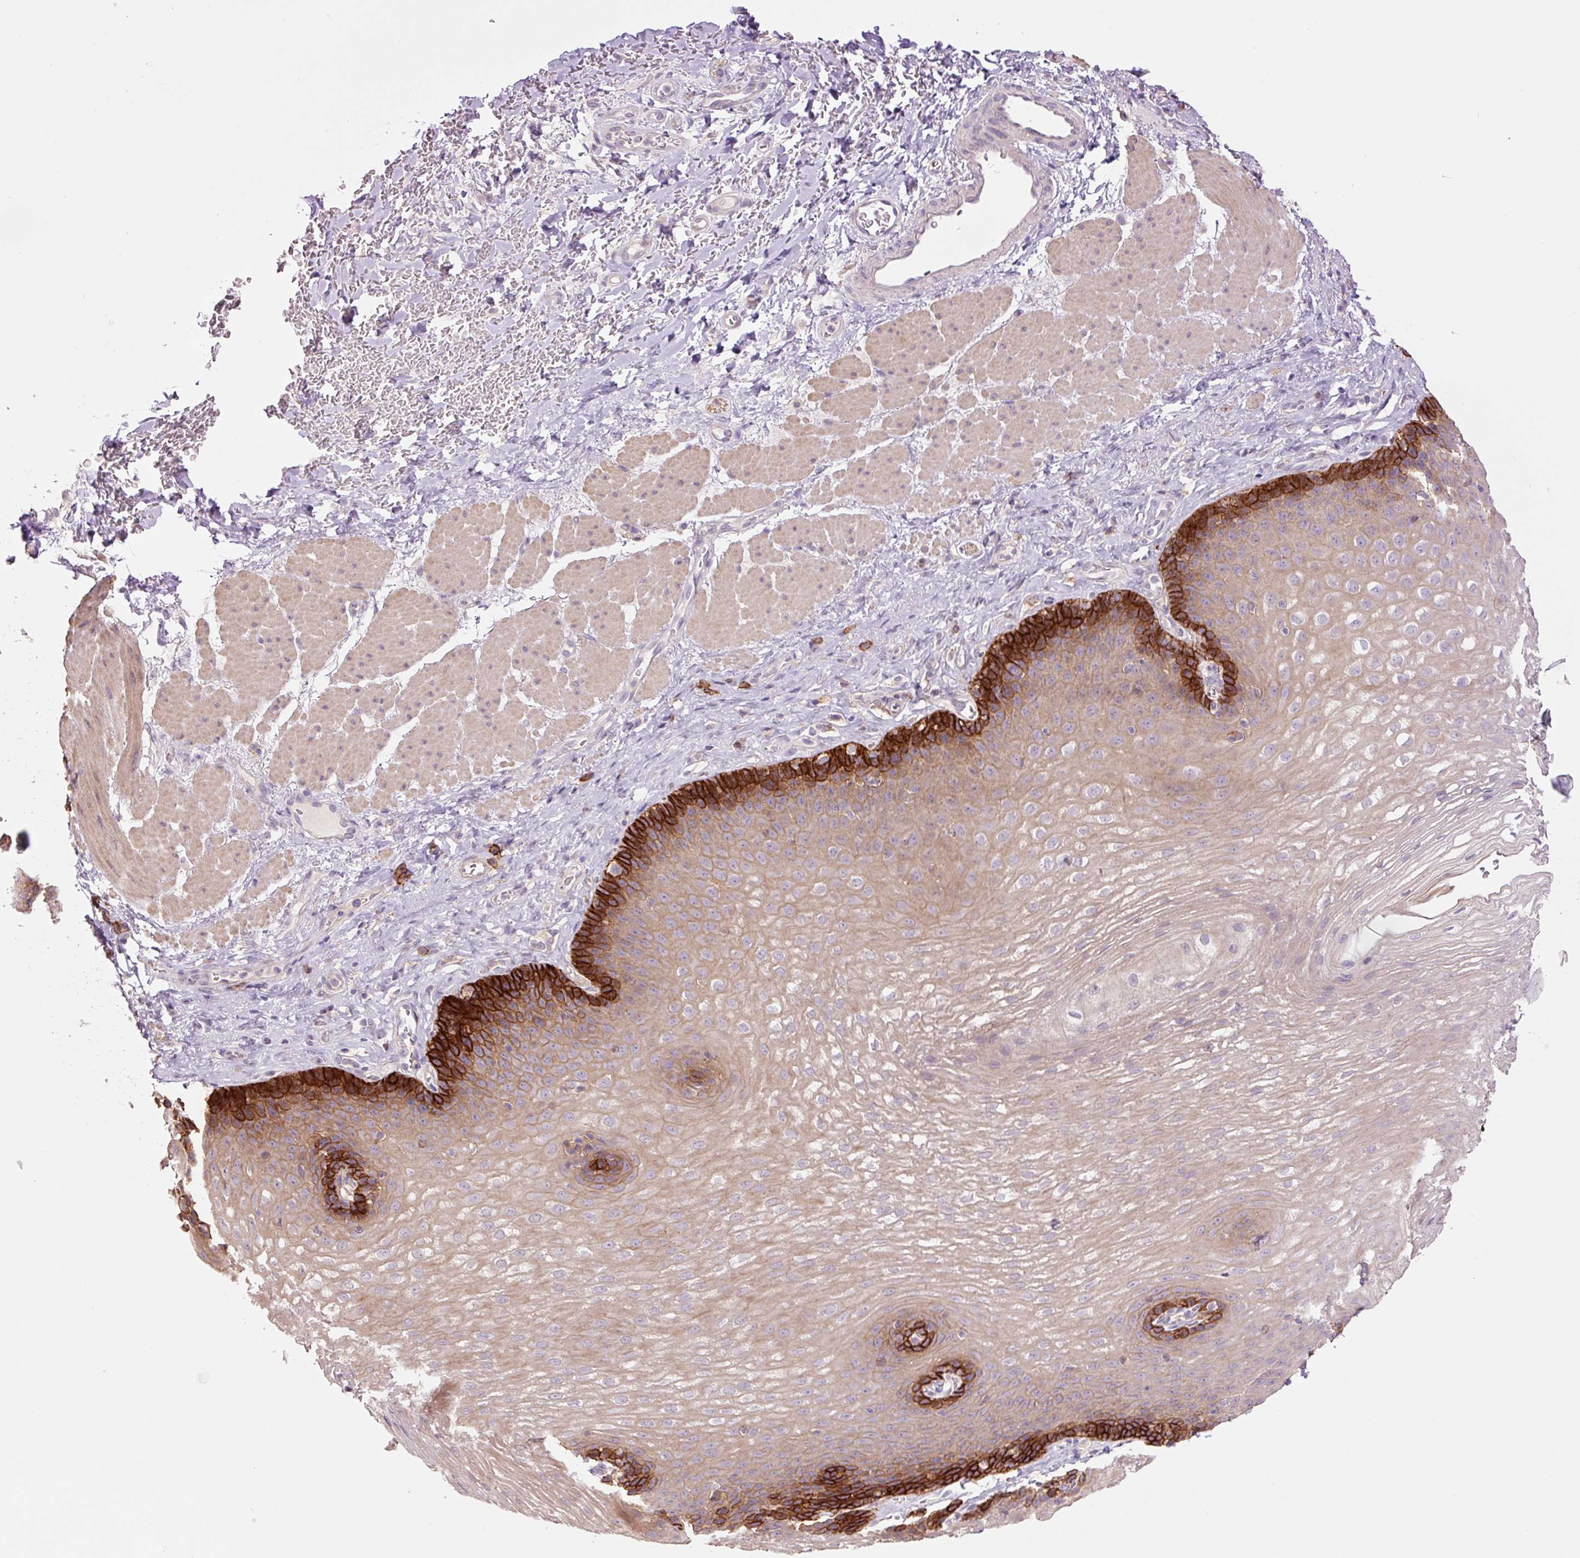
{"staining": {"intensity": "strong", "quantity": "25%-75%", "location": "cytoplasmic/membranous"}, "tissue": "esophagus", "cell_type": "Squamous epithelial cells", "image_type": "normal", "snomed": [{"axis": "morphology", "description": "Normal tissue, NOS"}, {"axis": "topography", "description": "Esophagus"}], "caption": "IHC staining of benign esophagus, which displays high levels of strong cytoplasmic/membranous staining in approximately 25%-75% of squamous epithelial cells indicating strong cytoplasmic/membranous protein positivity. The staining was performed using DAB (3,3'-diaminobenzidine) (brown) for protein detection and nuclei were counterstained in hematoxylin (blue).", "gene": "SLC1A4", "patient": {"sex": "female", "age": 66}}